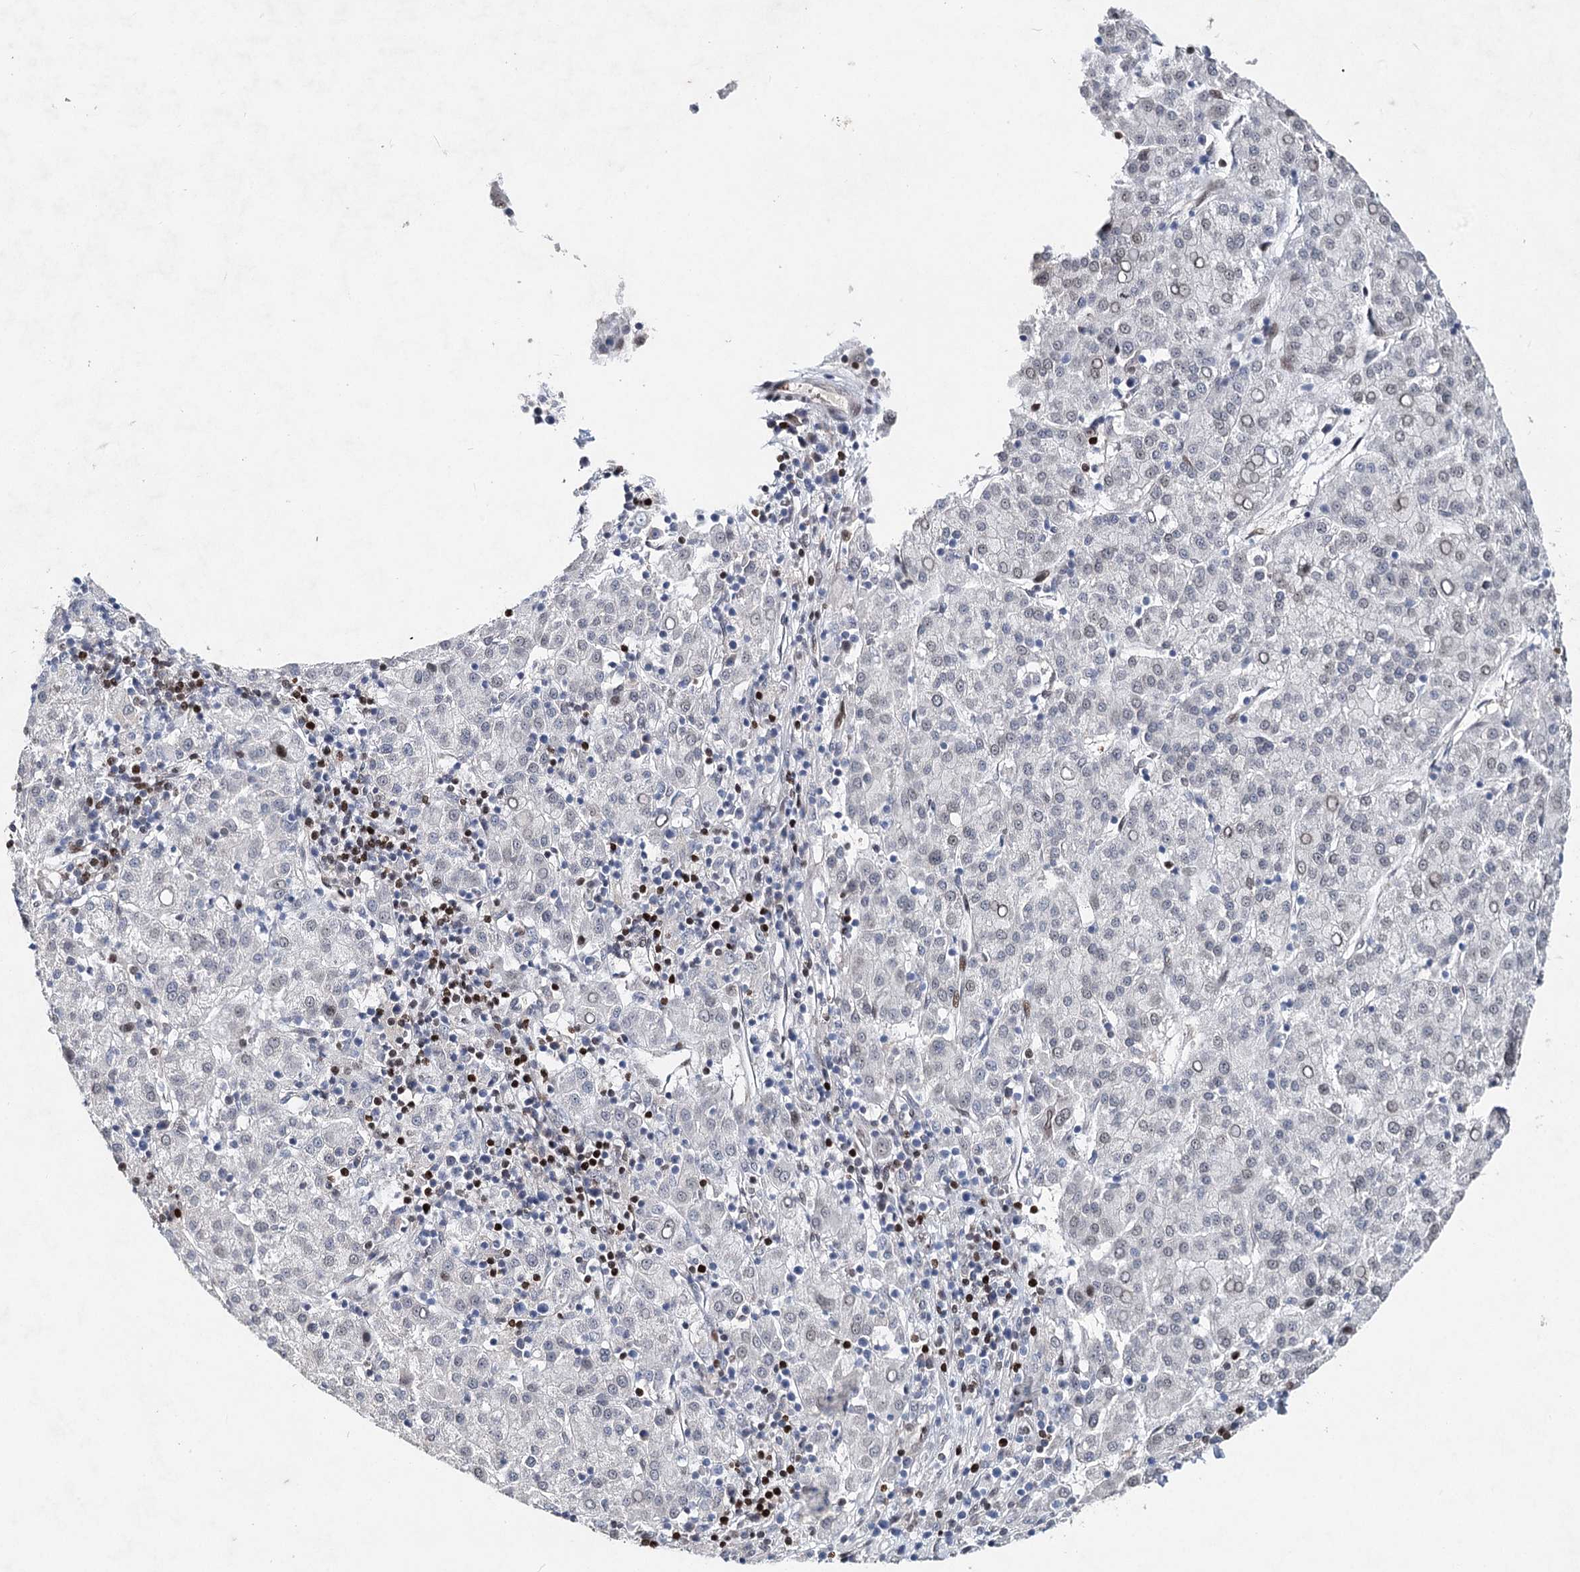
{"staining": {"intensity": "negative", "quantity": "none", "location": "none"}, "tissue": "liver cancer", "cell_type": "Tumor cells", "image_type": "cancer", "snomed": [{"axis": "morphology", "description": "Carcinoma, Hepatocellular, NOS"}, {"axis": "topography", "description": "Liver"}], "caption": "An image of liver hepatocellular carcinoma stained for a protein reveals no brown staining in tumor cells.", "gene": "FRMD4A", "patient": {"sex": "female", "age": 58}}